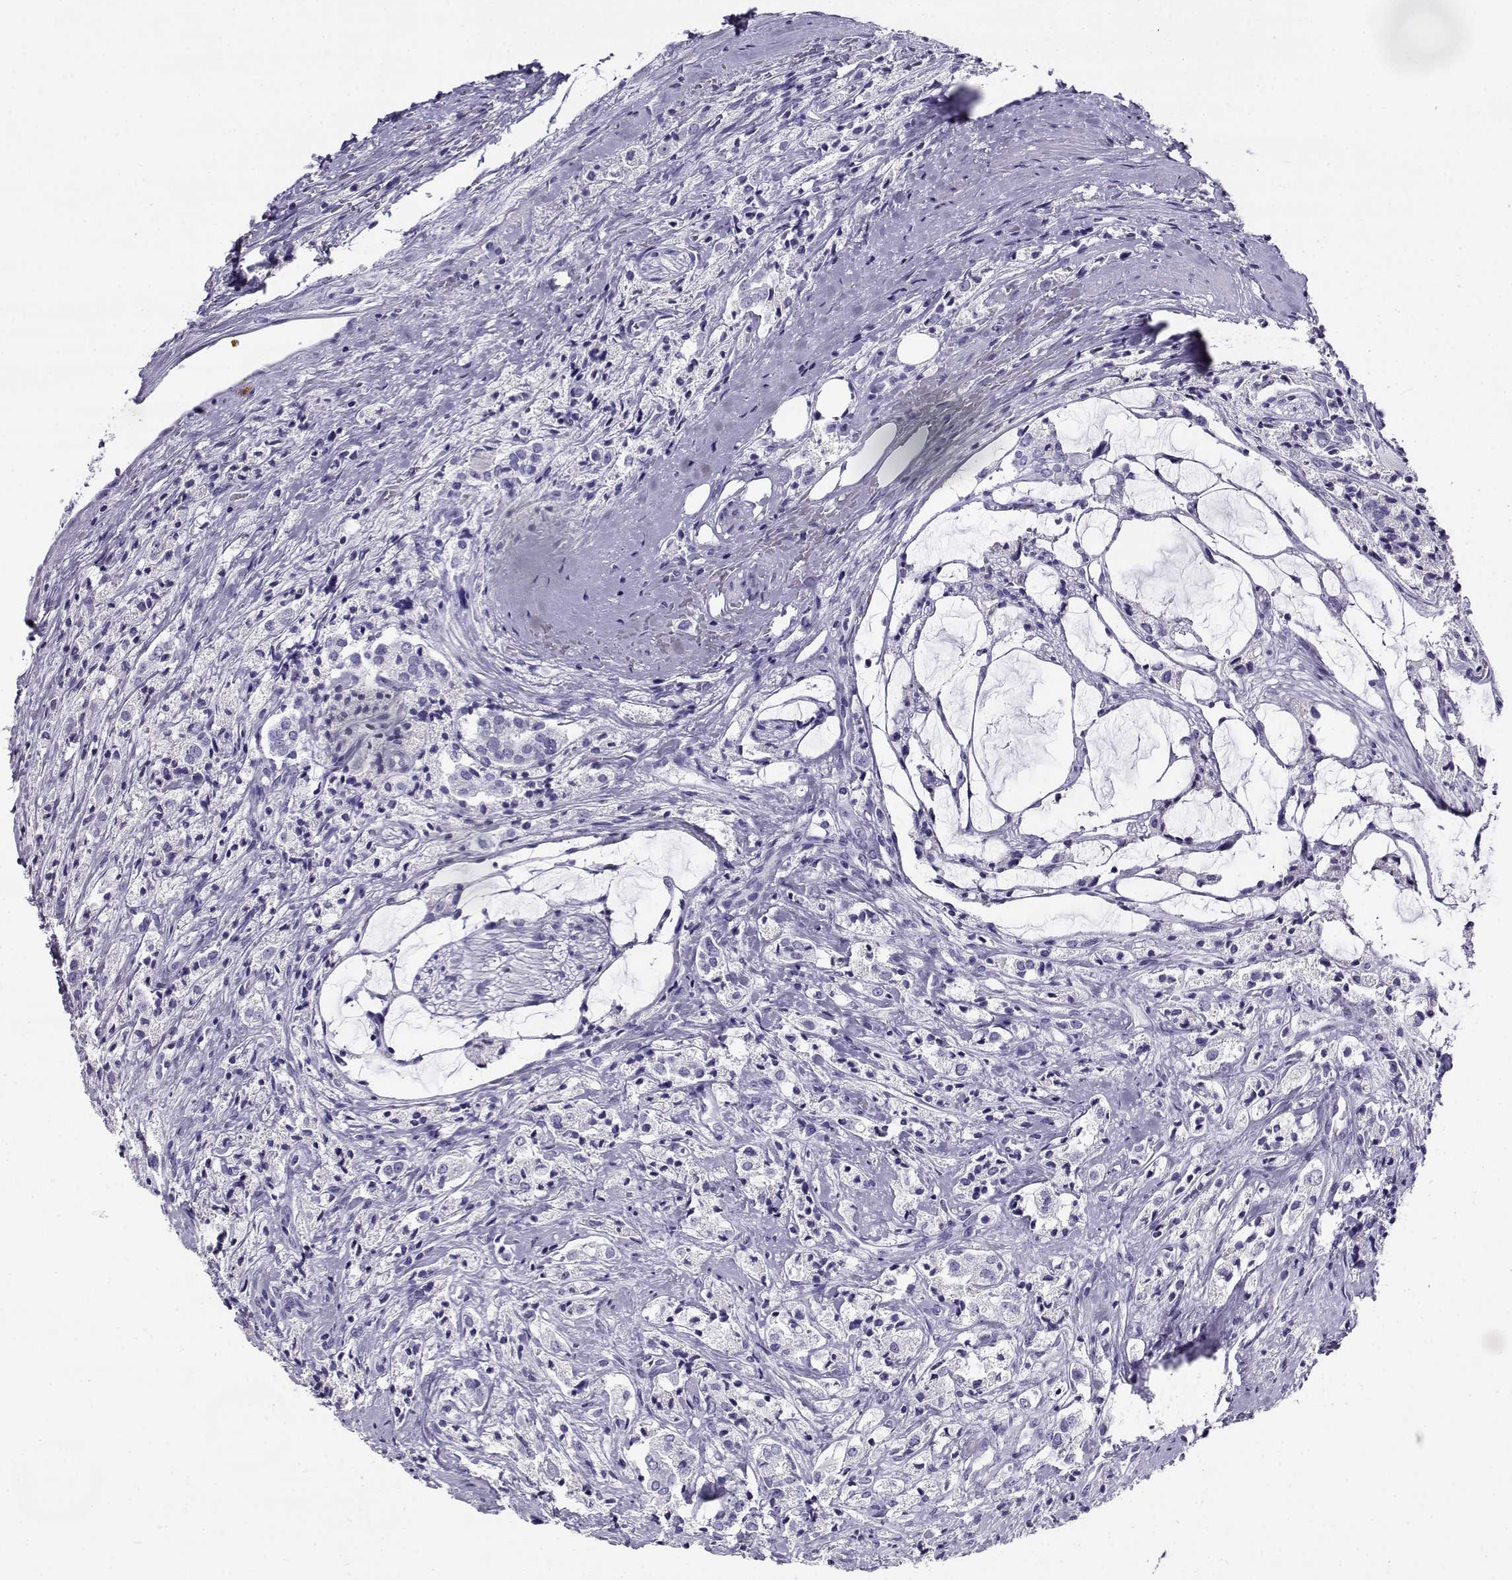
{"staining": {"intensity": "negative", "quantity": "none", "location": "none"}, "tissue": "prostate cancer", "cell_type": "Tumor cells", "image_type": "cancer", "snomed": [{"axis": "morphology", "description": "Adenocarcinoma, NOS"}, {"axis": "topography", "description": "Prostate"}], "caption": "High magnification brightfield microscopy of prostate adenocarcinoma stained with DAB (3,3'-diaminobenzidine) (brown) and counterstained with hematoxylin (blue): tumor cells show no significant positivity. (Brightfield microscopy of DAB (3,3'-diaminobenzidine) immunohistochemistry at high magnification).", "gene": "CABS1", "patient": {"sex": "male", "age": 66}}